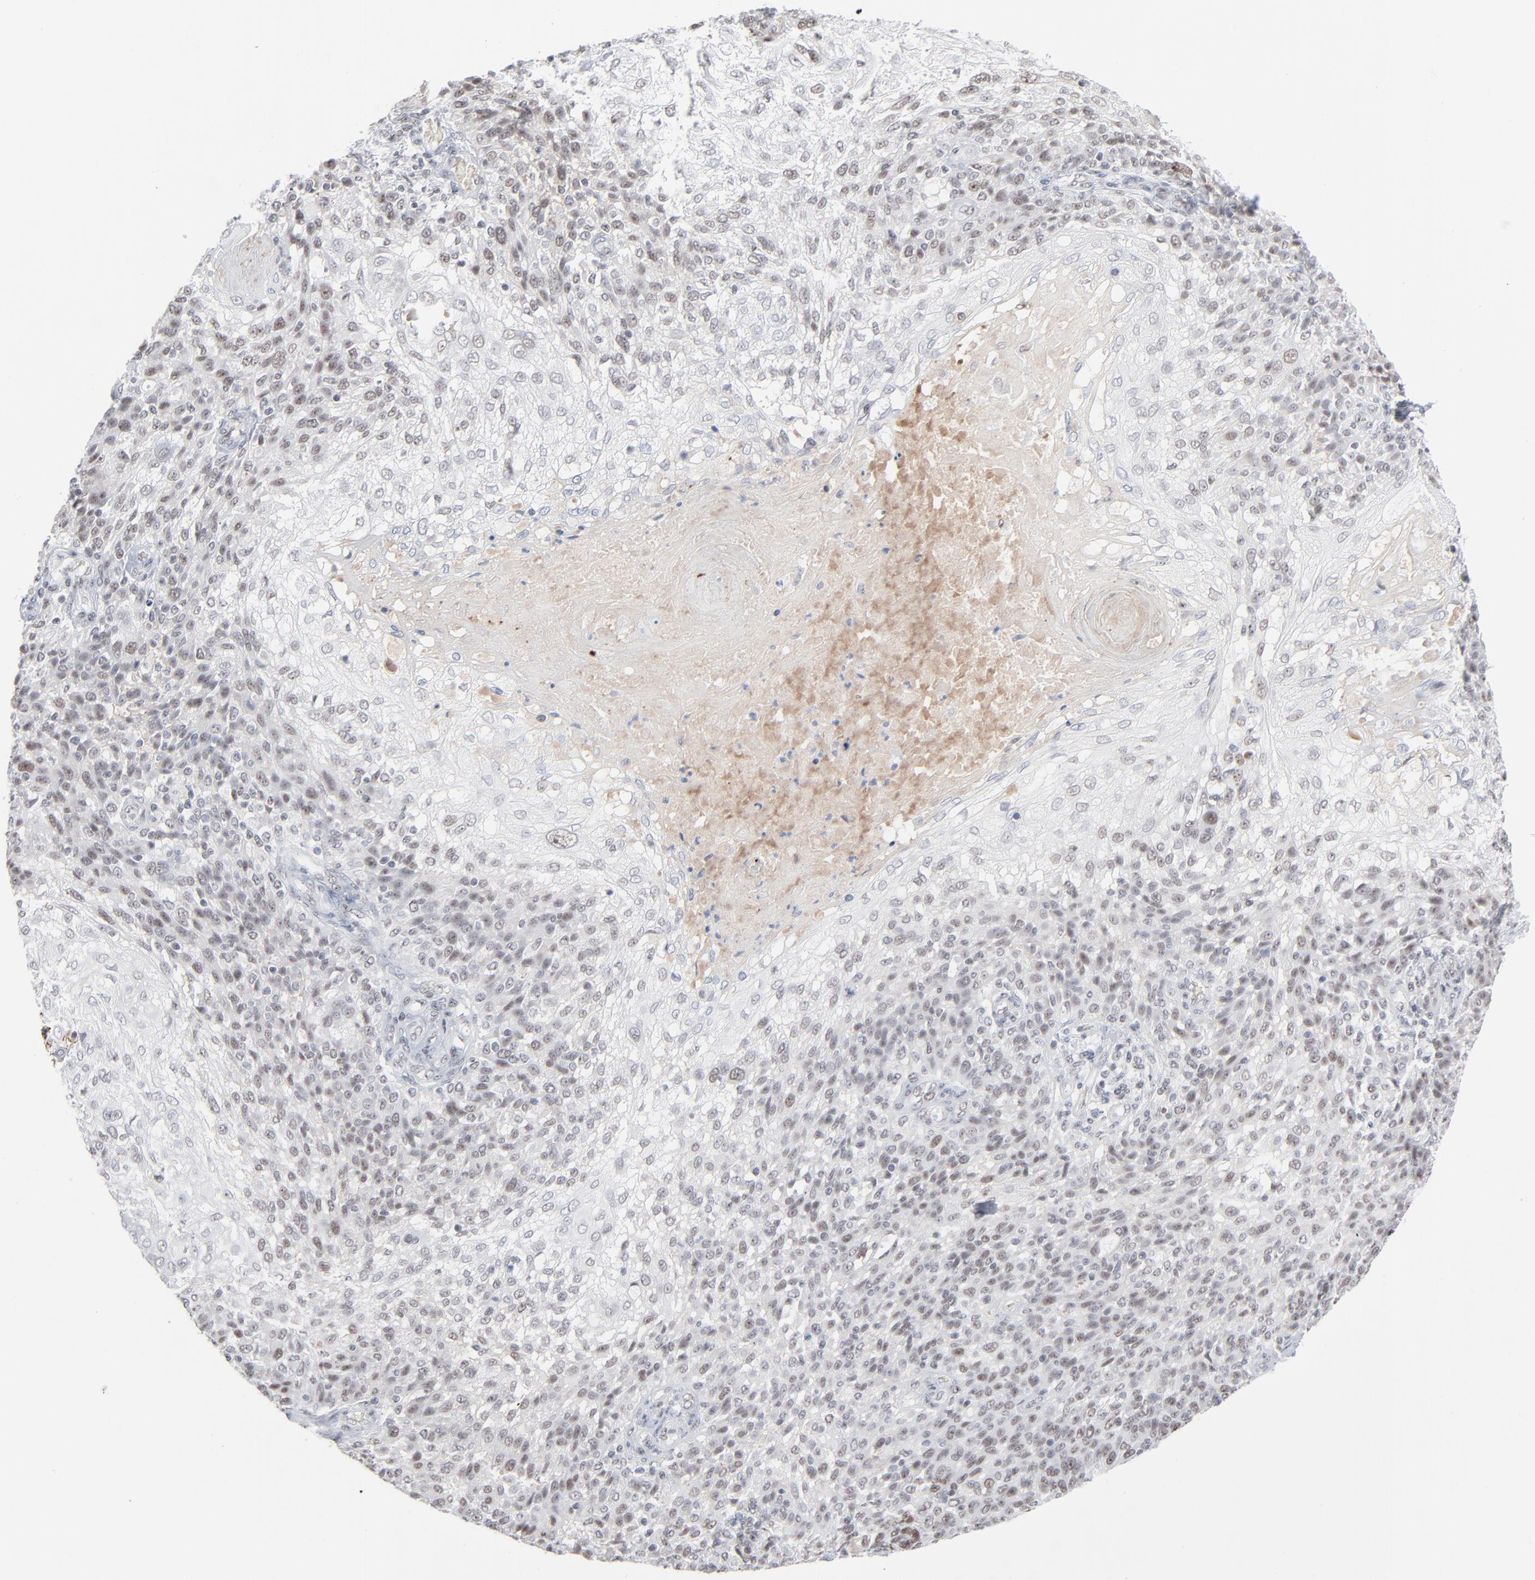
{"staining": {"intensity": "weak", "quantity": "<25%", "location": "nuclear"}, "tissue": "skin cancer", "cell_type": "Tumor cells", "image_type": "cancer", "snomed": [{"axis": "morphology", "description": "Normal tissue, NOS"}, {"axis": "morphology", "description": "Squamous cell carcinoma, NOS"}, {"axis": "topography", "description": "Skin"}], "caption": "An image of human skin cancer (squamous cell carcinoma) is negative for staining in tumor cells.", "gene": "MPHOSPH6", "patient": {"sex": "female", "age": 83}}